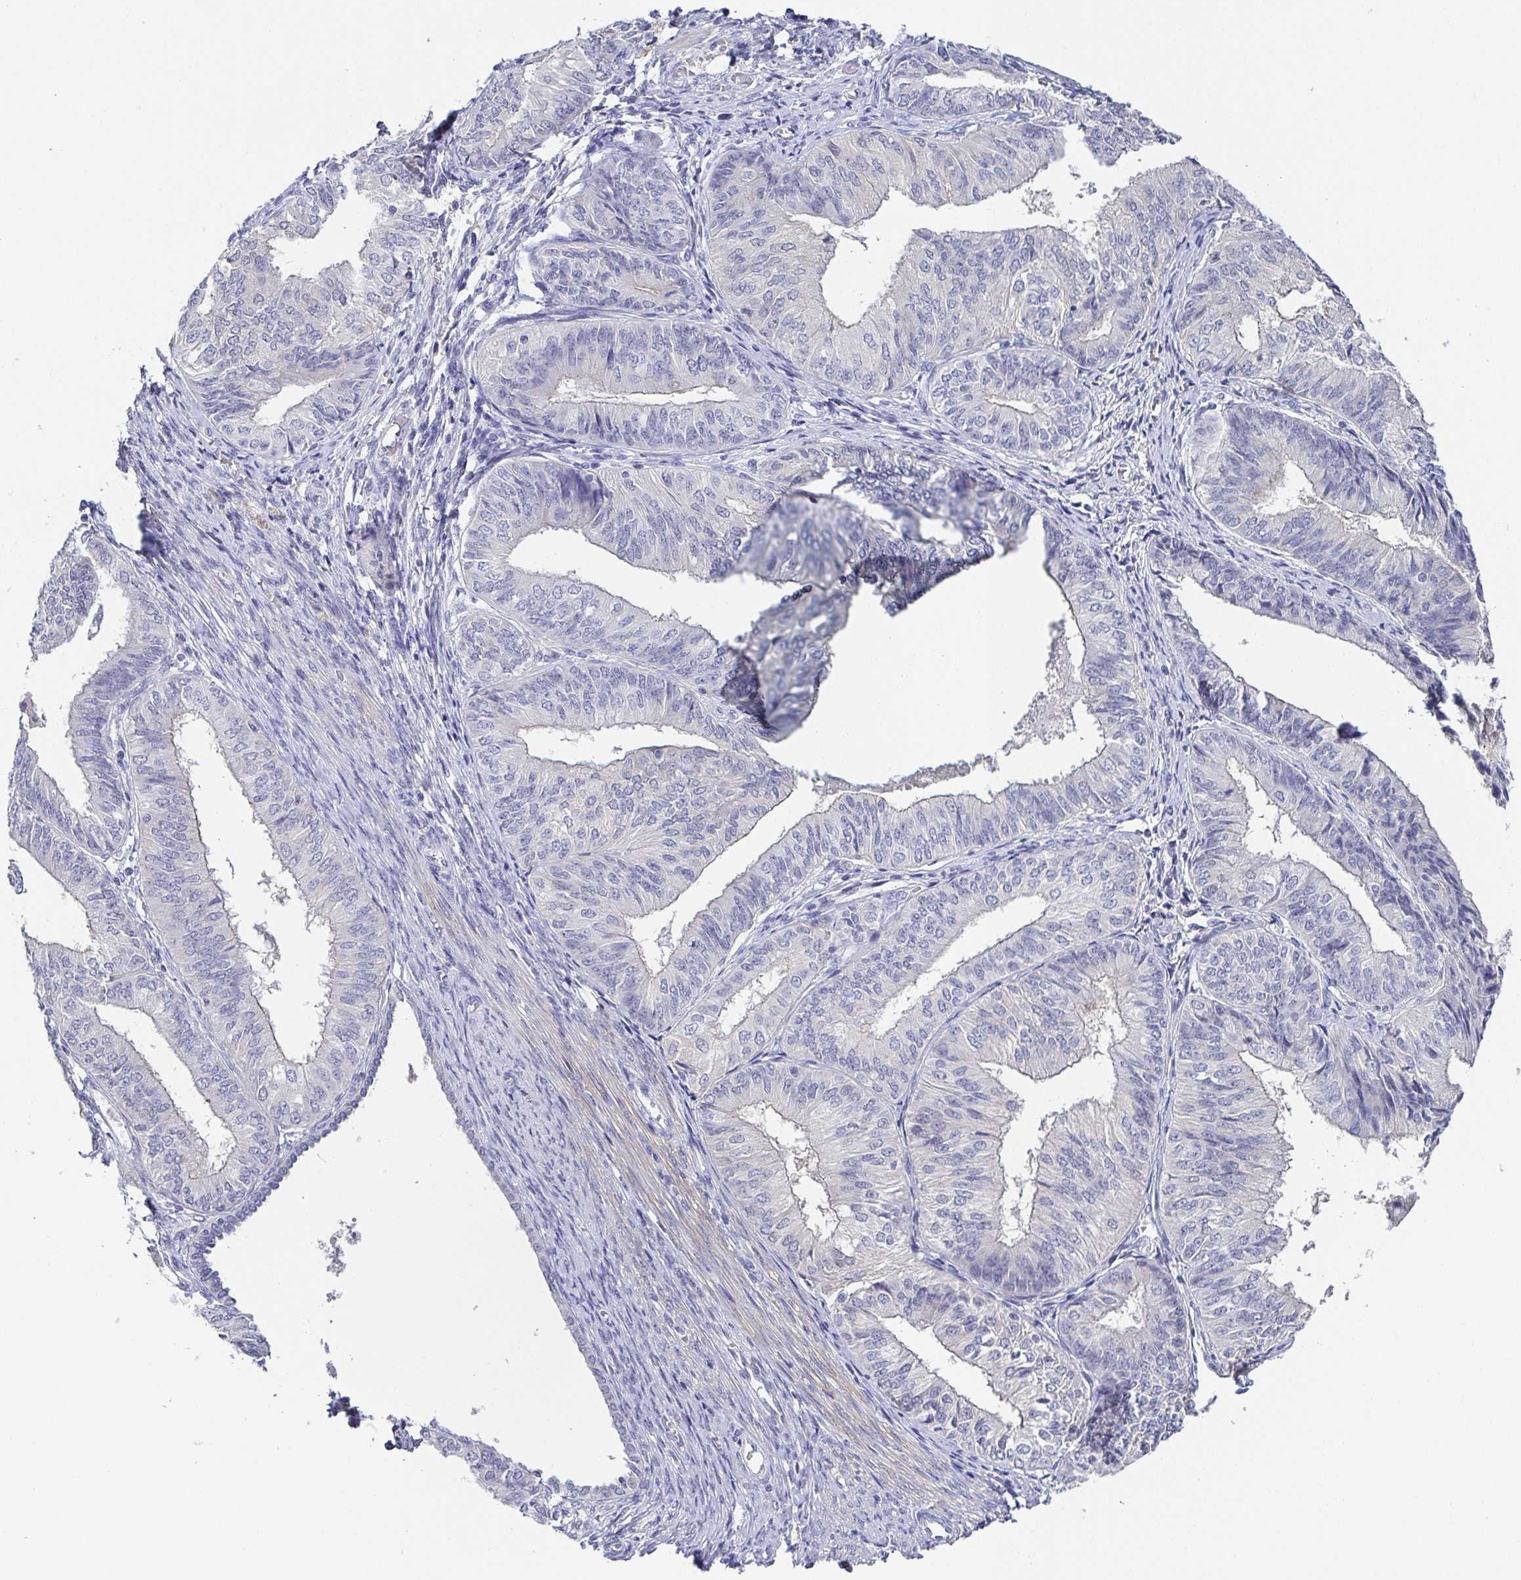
{"staining": {"intensity": "negative", "quantity": "none", "location": "none"}, "tissue": "endometrial cancer", "cell_type": "Tumor cells", "image_type": "cancer", "snomed": [{"axis": "morphology", "description": "Adenocarcinoma, NOS"}, {"axis": "topography", "description": "Endometrium"}], "caption": "High magnification brightfield microscopy of endometrial cancer stained with DAB (brown) and counterstained with hematoxylin (blue): tumor cells show no significant positivity. (DAB immunohistochemistry, high magnification).", "gene": "RNASE7", "patient": {"sex": "female", "age": 58}}